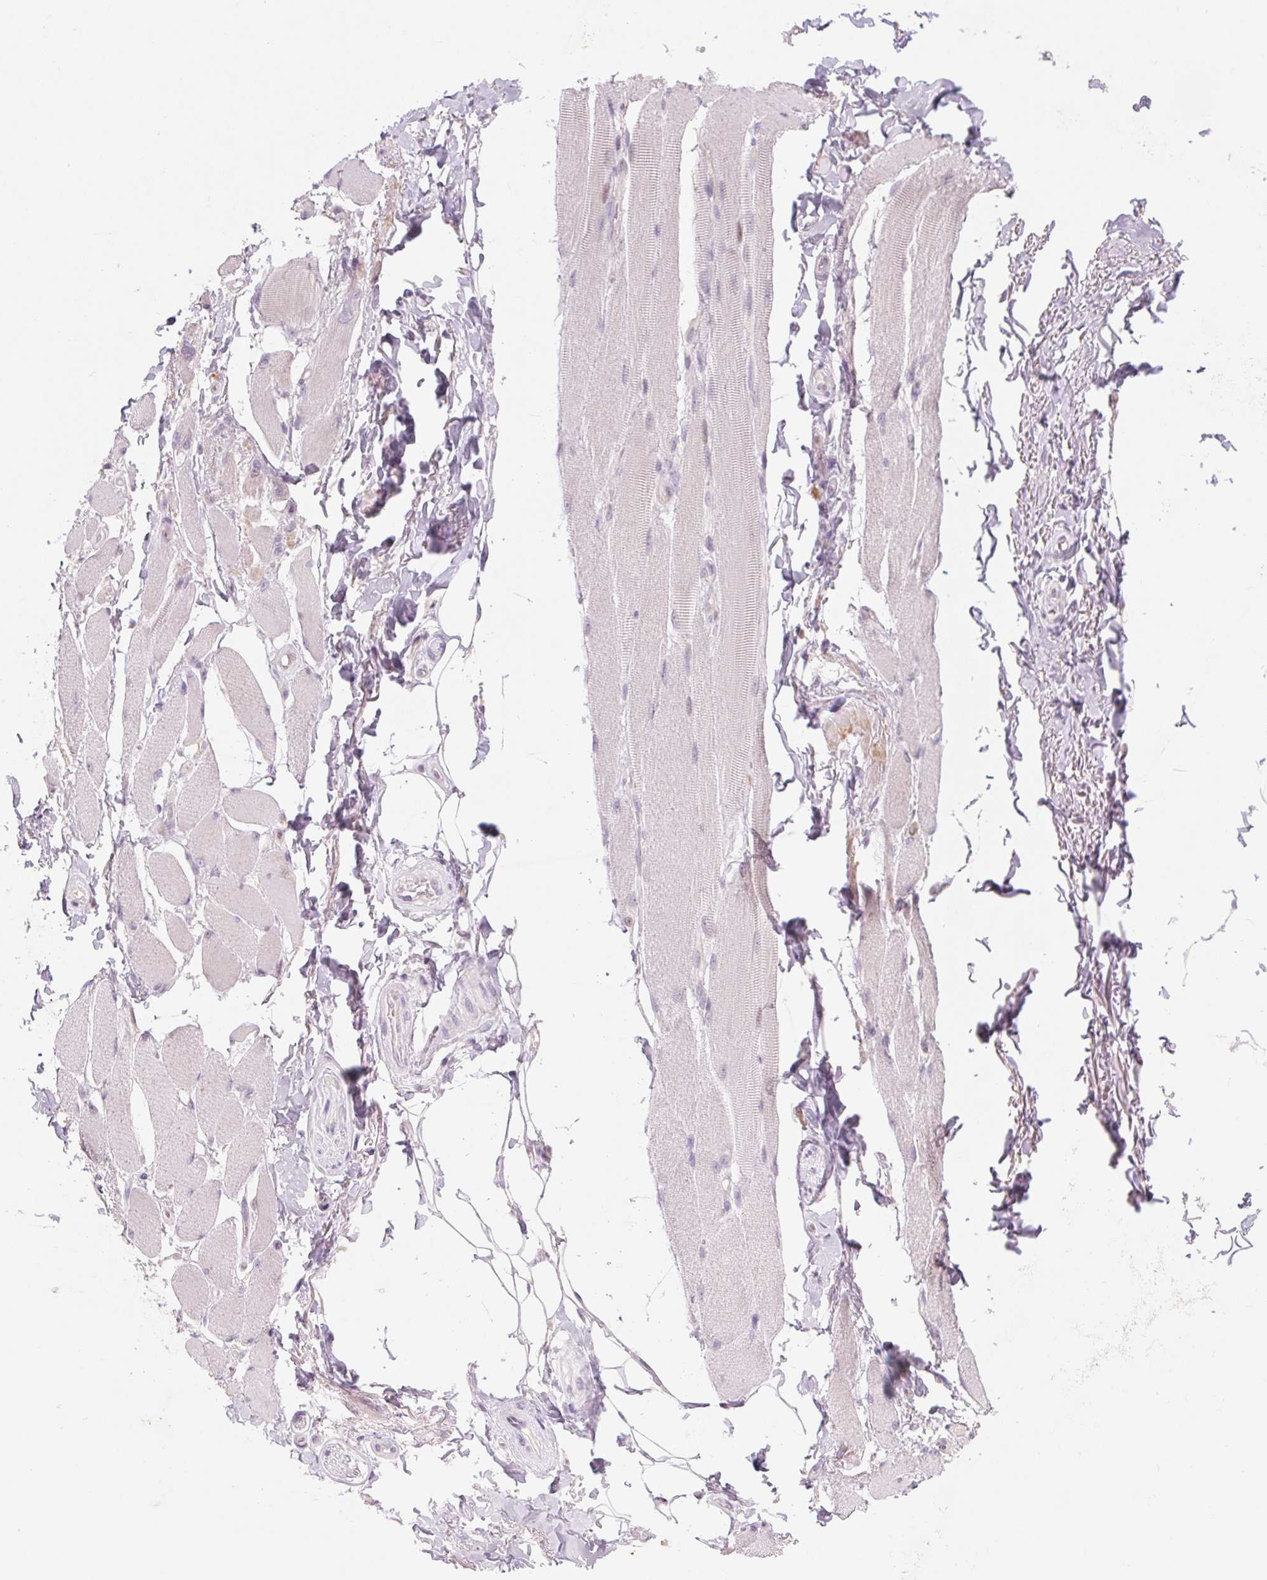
{"staining": {"intensity": "weak", "quantity": "<25%", "location": "cytoplasmic/membranous"}, "tissue": "skeletal muscle", "cell_type": "Myocytes", "image_type": "normal", "snomed": [{"axis": "morphology", "description": "Normal tissue, NOS"}, {"axis": "topography", "description": "Skeletal muscle"}, {"axis": "topography", "description": "Anal"}, {"axis": "topography", "description": "Peripheral nerve tissue"}], "caption": "The image displays no staining of myocytes in unremarkable skeletal muscle. The staining was performed using DAB to visualize the protein expression in brown, while the nuclei were stained in blue with hematoxylin (Magnification: 20x).", "gene": "KRT1", "patient": {"sex": "male", "age": 53}}